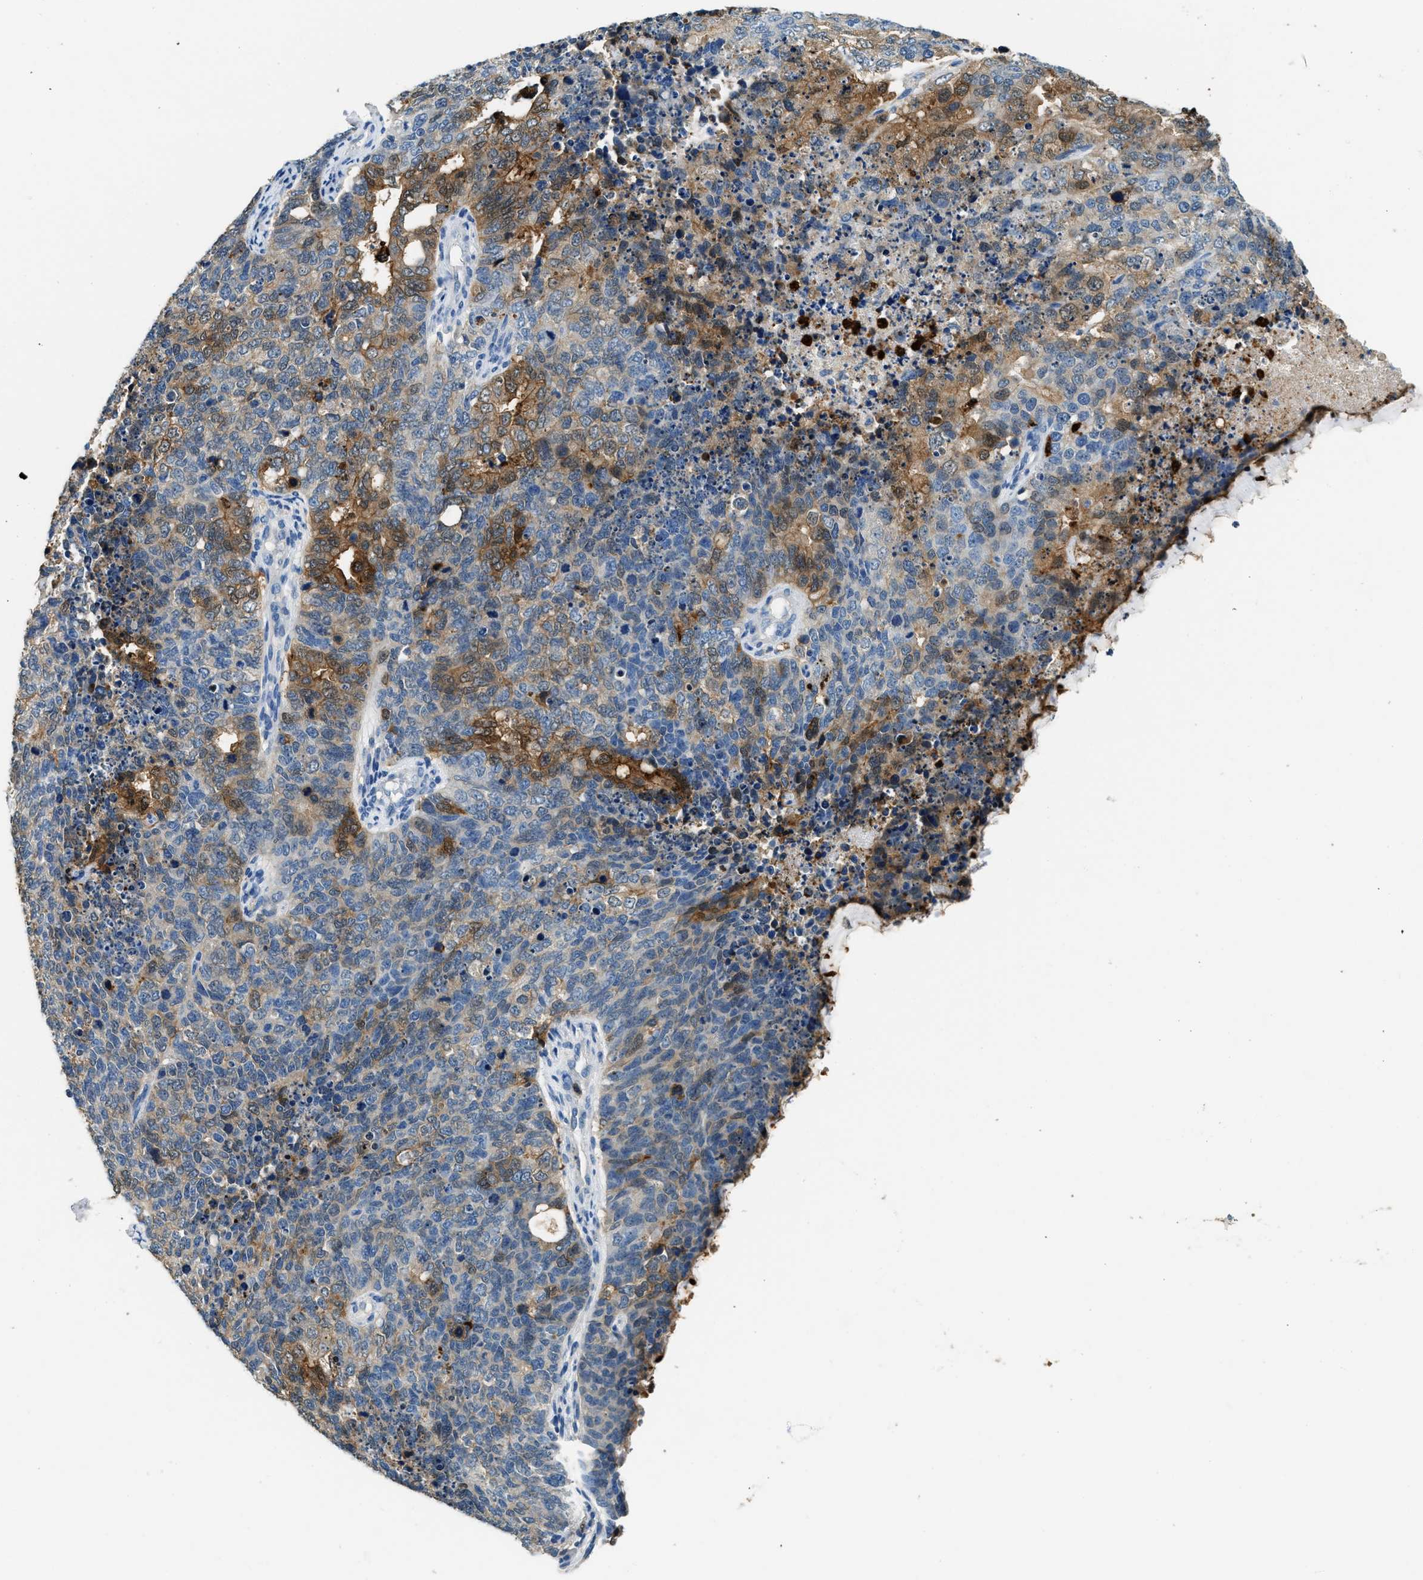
{"staining": {"intensity": "moderate", "quantity": "<25%", "location": "cytoplasmic/membranous"}, "tissue": "cervical cancer", "cell_type": "Tumor cells", "image_type": "cancer", "snomed": [{"axis": "morphology", "description": "Squamous cell carcinoma, NOS"}, {"axis": "topography", "description": "Cervix"}], "caption": "Immunohistochemistry (IHC) (DAB (3,3'-diaminobenzidine)) staining of squamous cell carcinoma (cervical) shows moderate cytoplasmic/membranous protein expression in about <25% of tumor cells.", "gene": "ANXA3", "patient": {"sex": "female", "age": 63}}